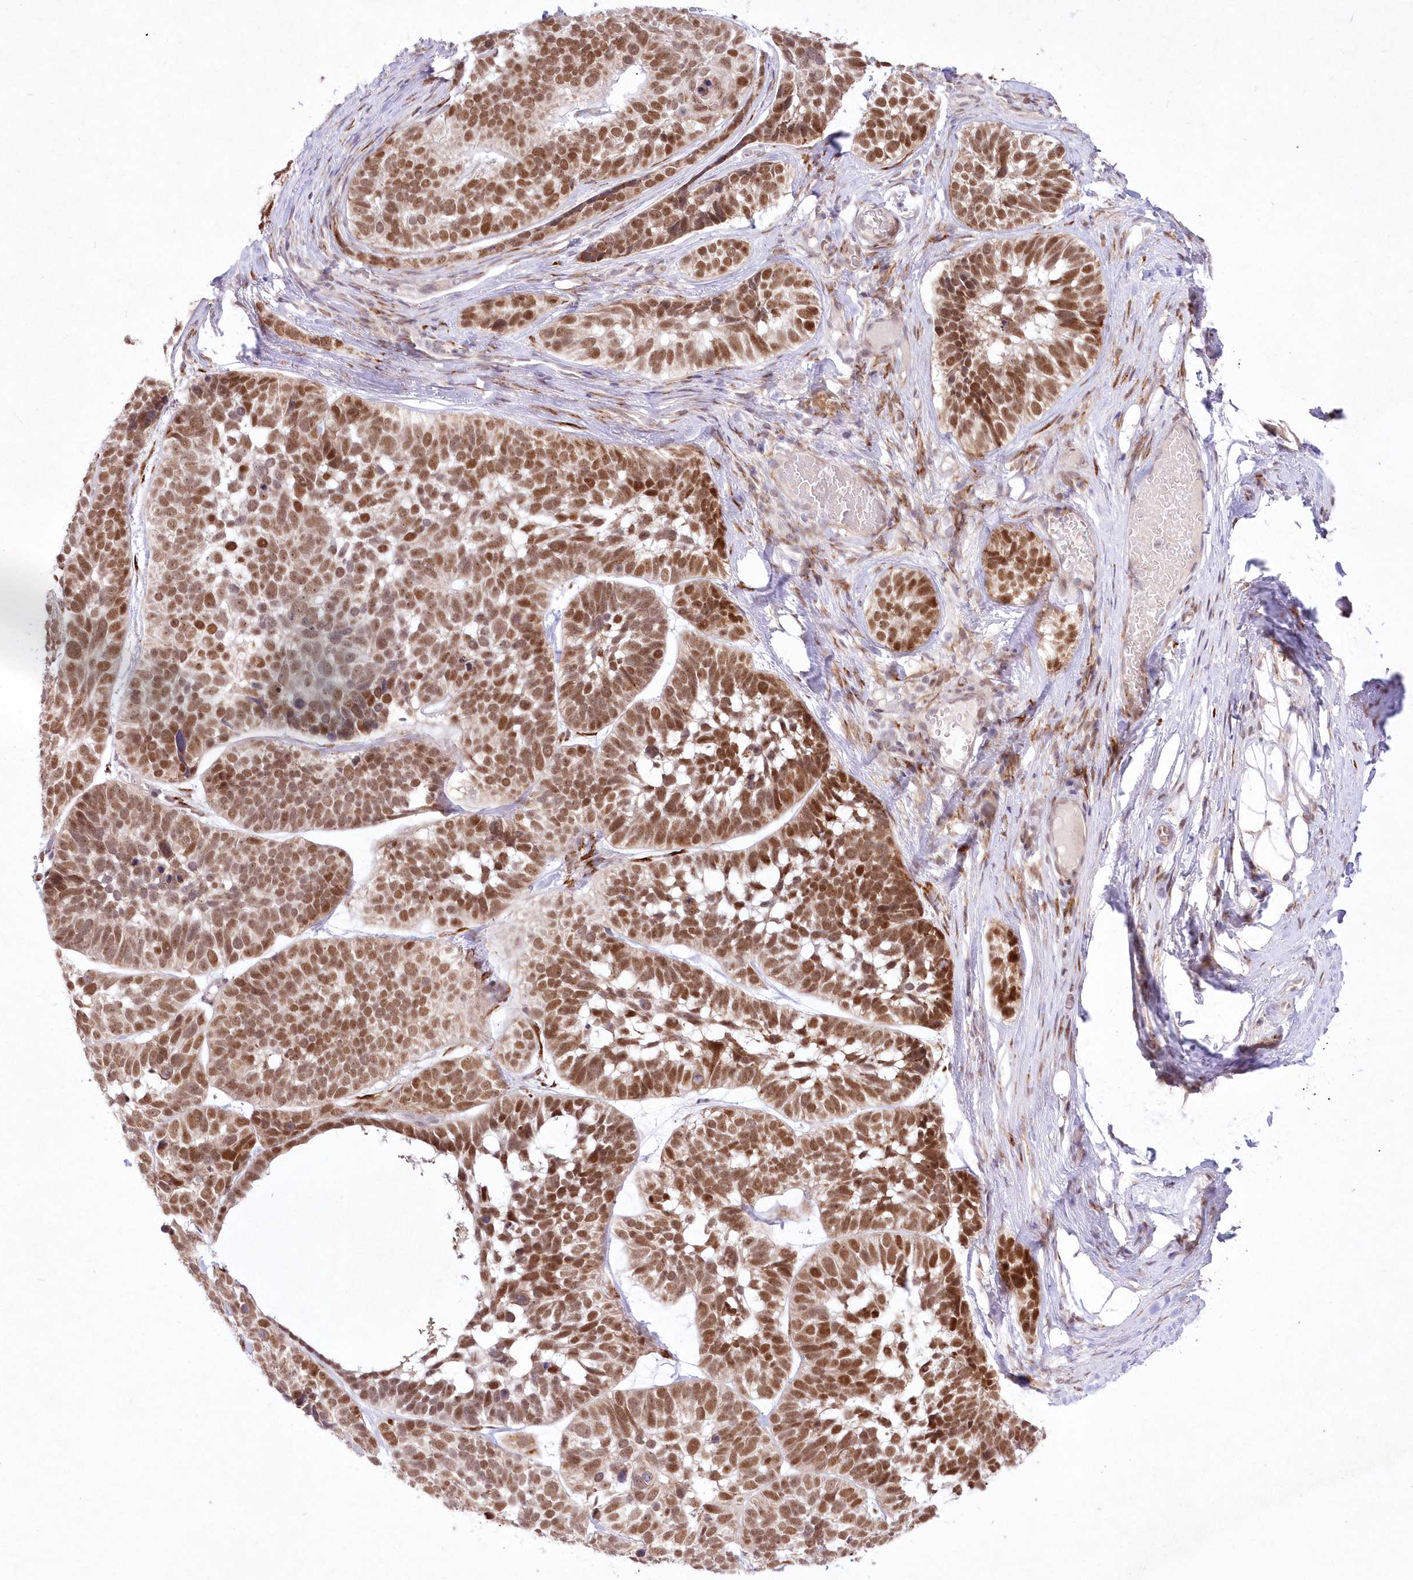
{"staining": {"intensity": "moderate", "quantity": ">75%", "location": "nuclear"}, "tissue": "skin cancer", "cell_type": "Tumor cells", "image_type": "cancer", "snomed": [{"axis": "morphology", "description": "Basal cell carcinoma"}, {"axis": "topography", "description": "Skin"}], "caption": "High-power microscopy captured an immunohistochemistry (IHC) histopathology image of skin cancer (basal cell carcinoma), revealing moderate nuclear expression in about >75% of tumor cells.", "gene": "LDB1", "patient": {"sex": "male", "age": 62}}